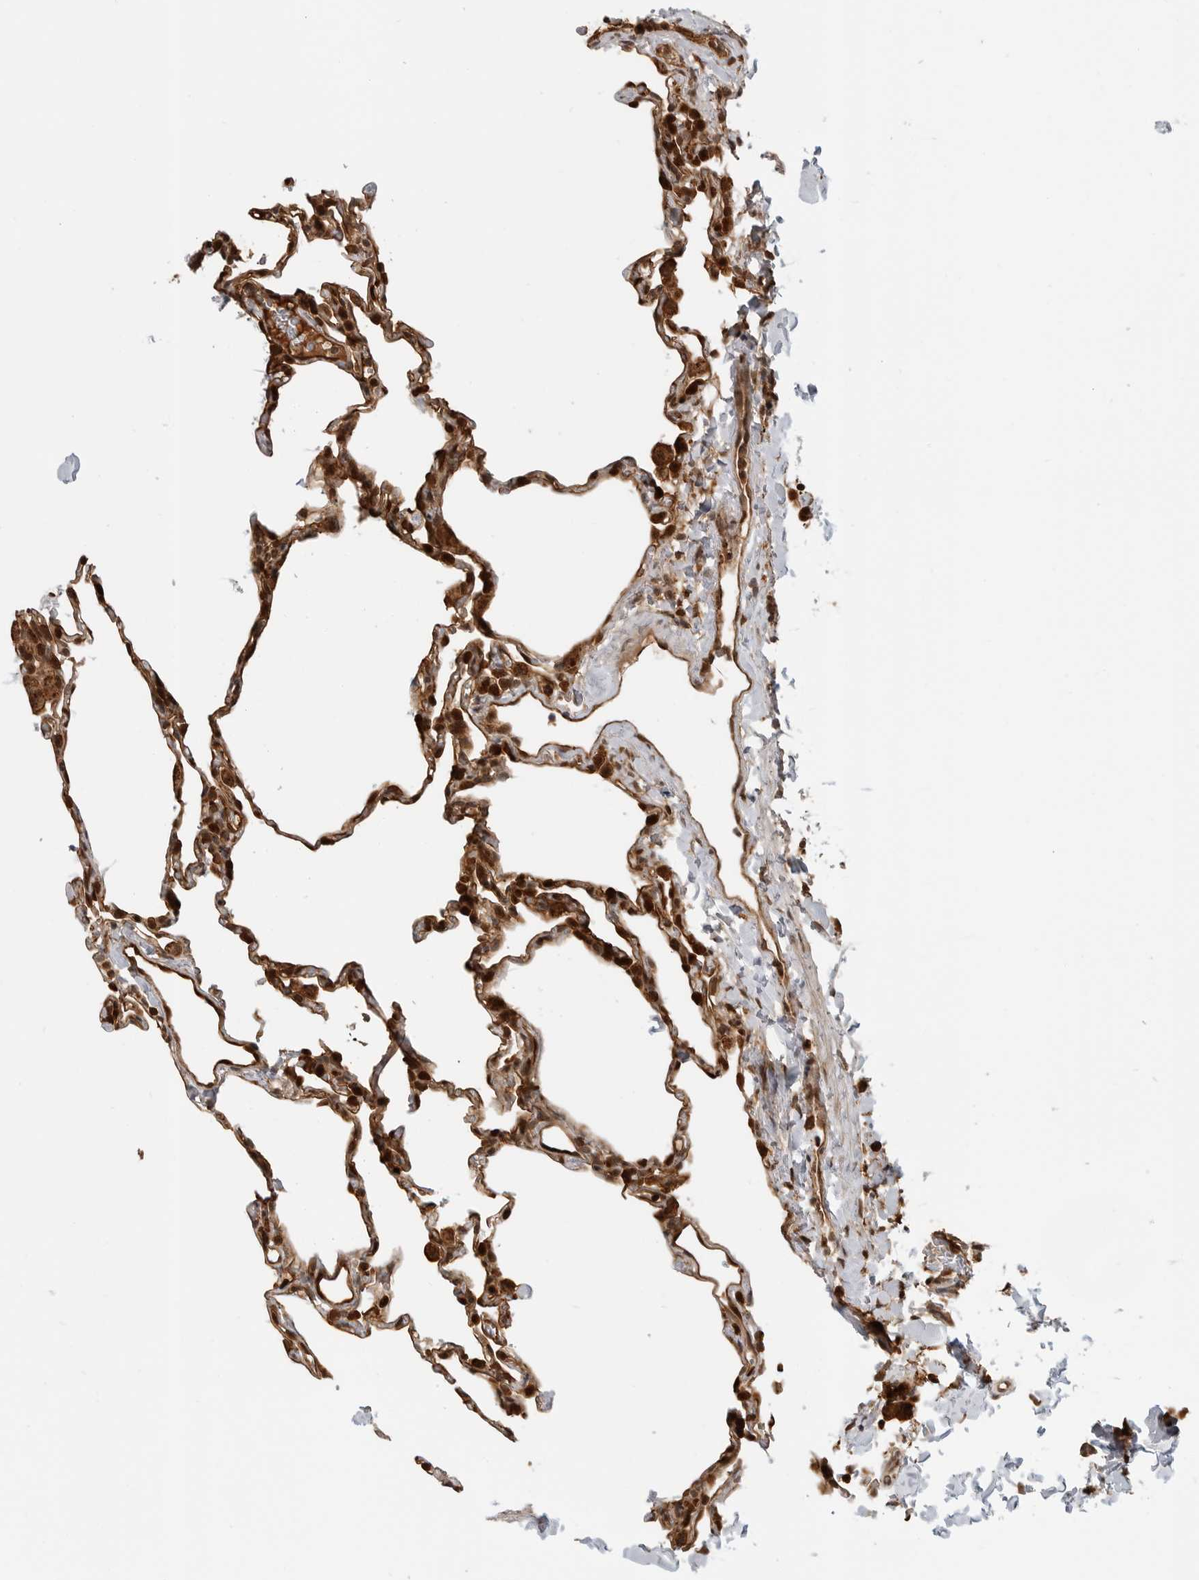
{"staining": {"intensity": "strong", "quantity": "25%-75%", "location": "cytoplasmic/membranous,nuclear"}, "tissue": "lung", "cell_type": "Alveolar cells", "image_type": "normal", "snomed": [{"axis": "morphology", "description": "Normal tissue, NOS"}, {"axis": "topography", "description": "Lung"}], "caption": "A high amount of strong cytoplasmic/membranous,nuclear positivity is appreciated in approximately 25%-75% of alveolar cells in unremarkable lung.", "gene": "BMP2K", "patient": {"sex": "male", "age": 20}}